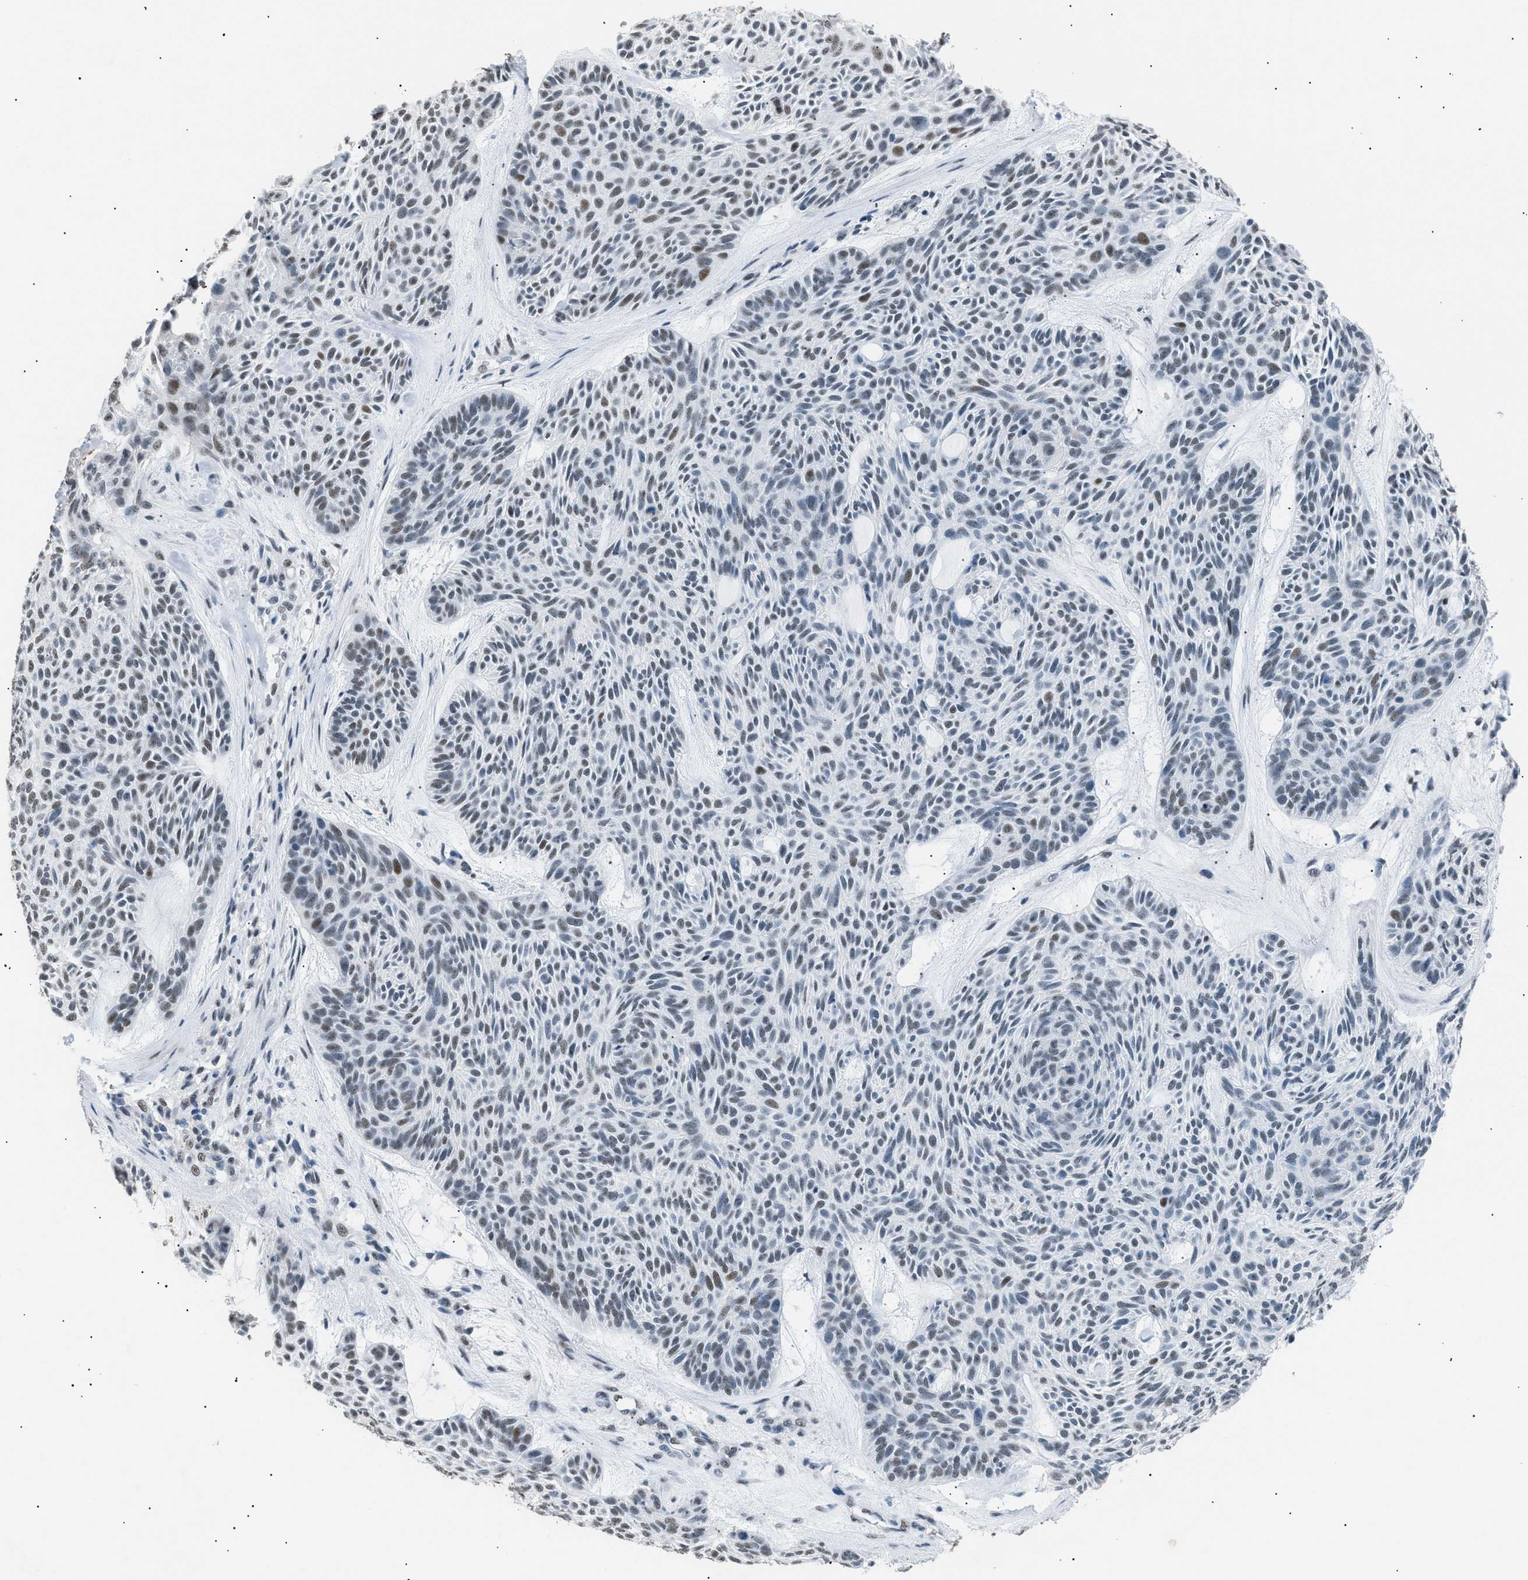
{"staining": {"intensity": "weak", "quantity": "25%-75%", "location": "nuclear"}, "tissue": "skin cancer", "cell_type": "Tumor cells", "image_type": "cancer", "snomed": [{"axis": "morphology", "description": "Basal cell carcinoma"}, {"axis": "topography", "description": "Skin"}], "caption": "DAB (3,3'-diaminobenzidine) immunohistochemical staining of human skin basal cell carcinoma exhibits weak nuclear protein positivity in about 25%-75% of tumor cells.", "gene": "KCNC3", "patient": {"sex": "male", "age": 55}}